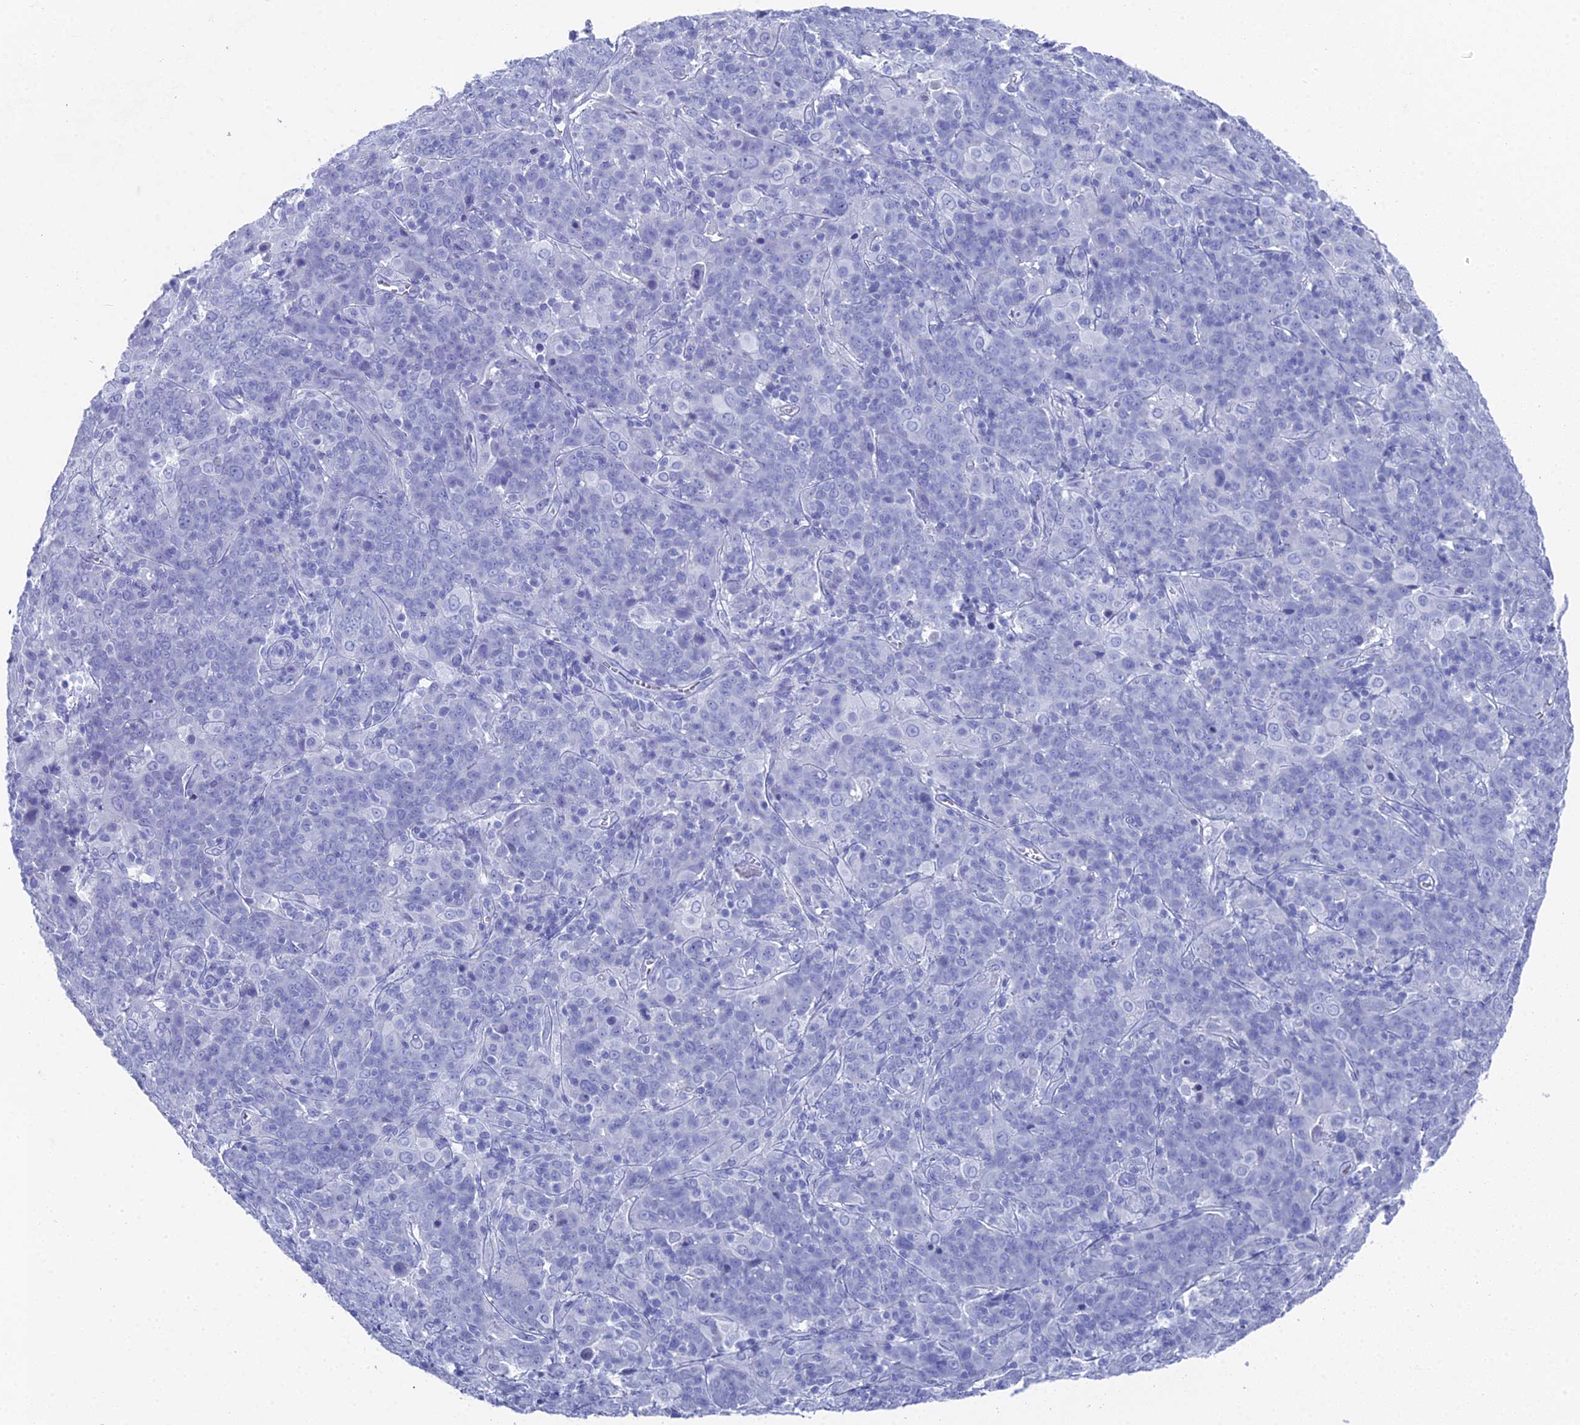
{"staining": {"intensity": "negative", "quantity": "none", "location": "none"}, "tissue": "cervical cancer", "cell_type": "Tumor cells", "image_type": "cancer", "snomed": [{"axis": "morphology", "description": "Squamous cell carcinoma, NOS"}, {"axis": "topography", "description": "Cervix"}], "caption": "The histopathology image shows no significant expression in tumor cells of squamous cell carcinoma (cervical). (DAB immunohistochemistry (IHC) visualized using brightfield microscopy, high magnification).", "gene": "ENPP3", "patient": {"sex": "female", "age": 67}}